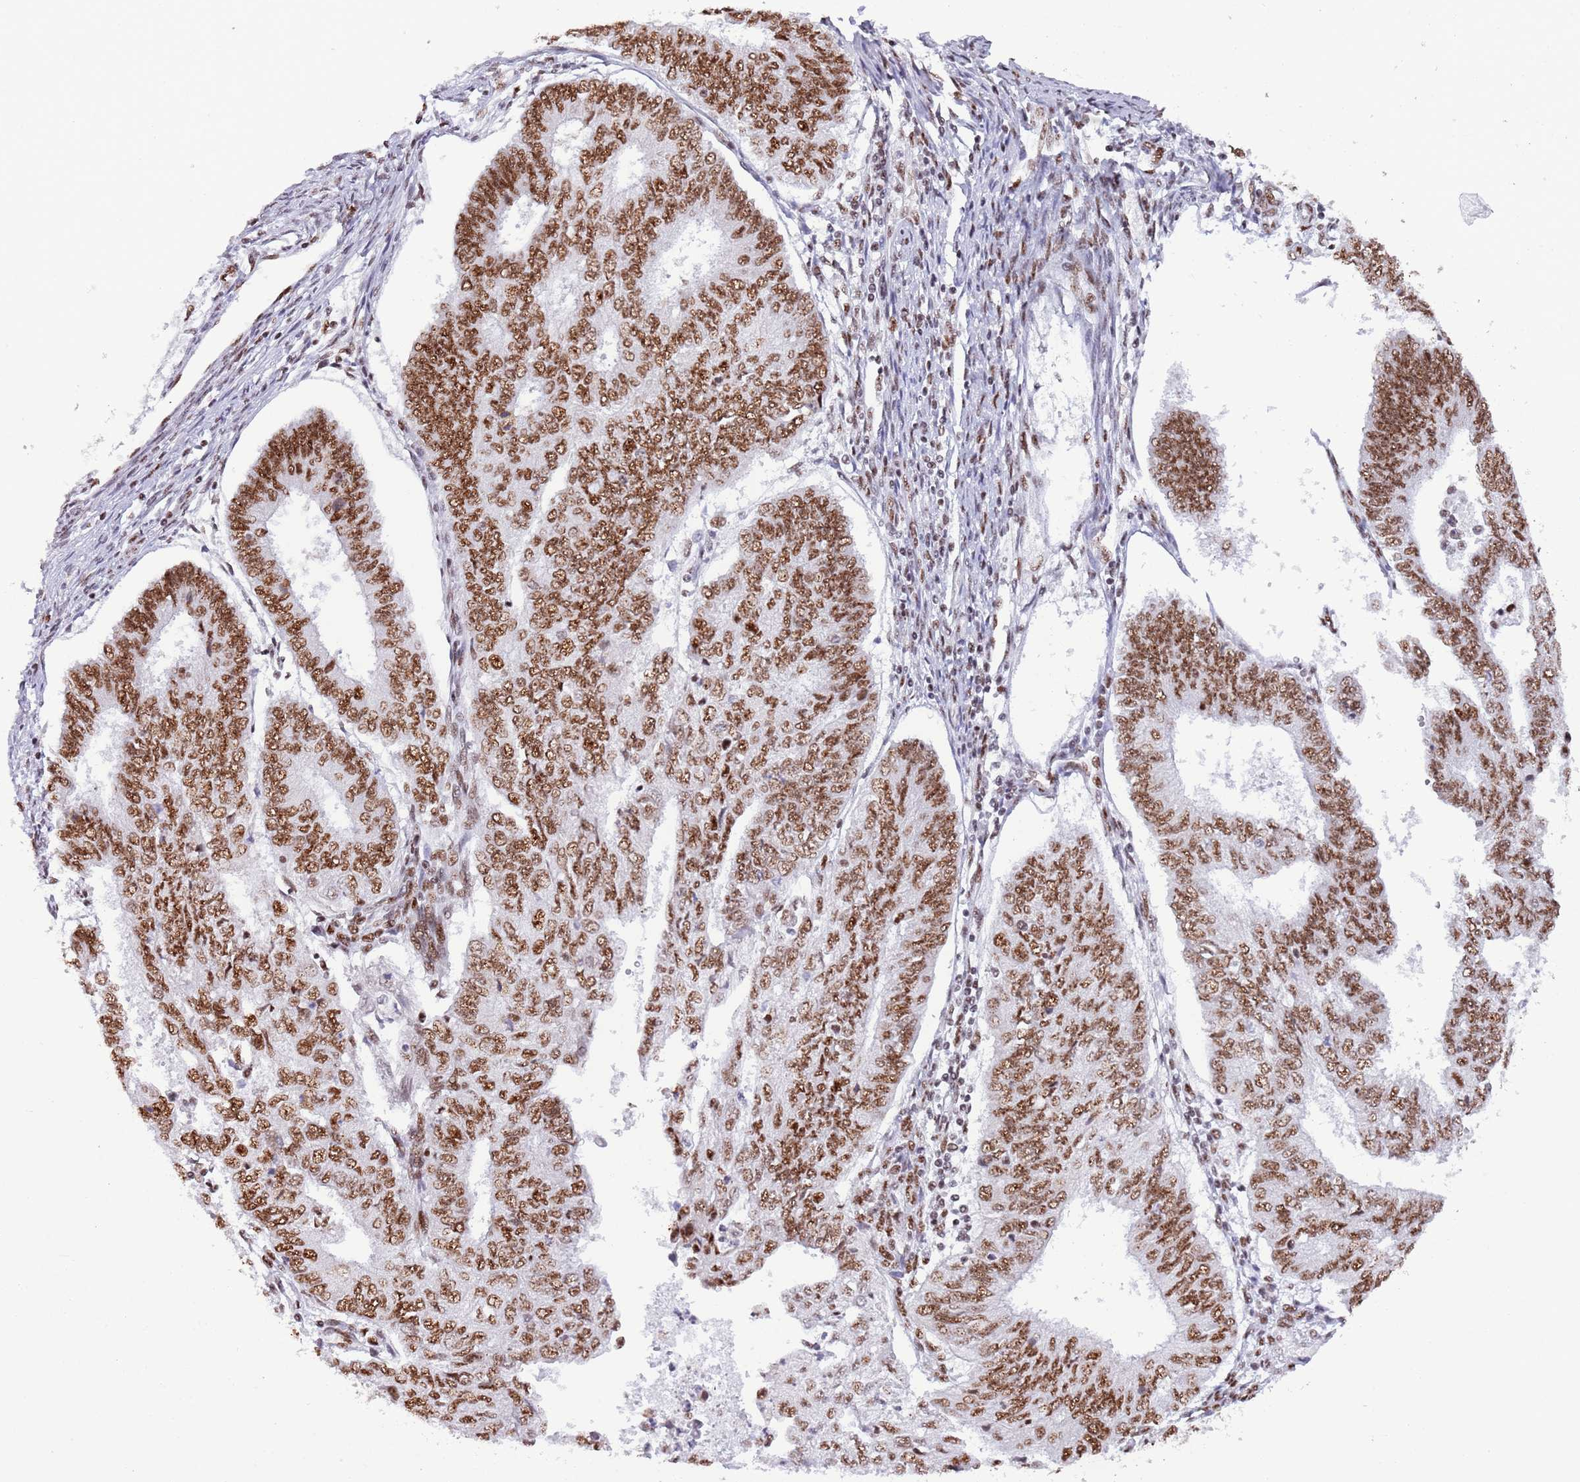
{"staining": {"intensity": "strong", "quantity": ">75%", "location": "nuclear"}, "tissue": "endometrial cancer", "cell_type": "Tumor cells", "image_type": "cancer", "snomed": [{"axis": "morphology", "description": "Adenocarcinoma, NOS"}, {"axis": "topography", "description": "Endometrium"}], "caption": "Protein analysis of endometrial adenocarcinoma tissue reveals strong nuclear expression in about >75% of tumor cells.", "gene": "SF3A2", "patient": {"sex": "female", "age": 68}}